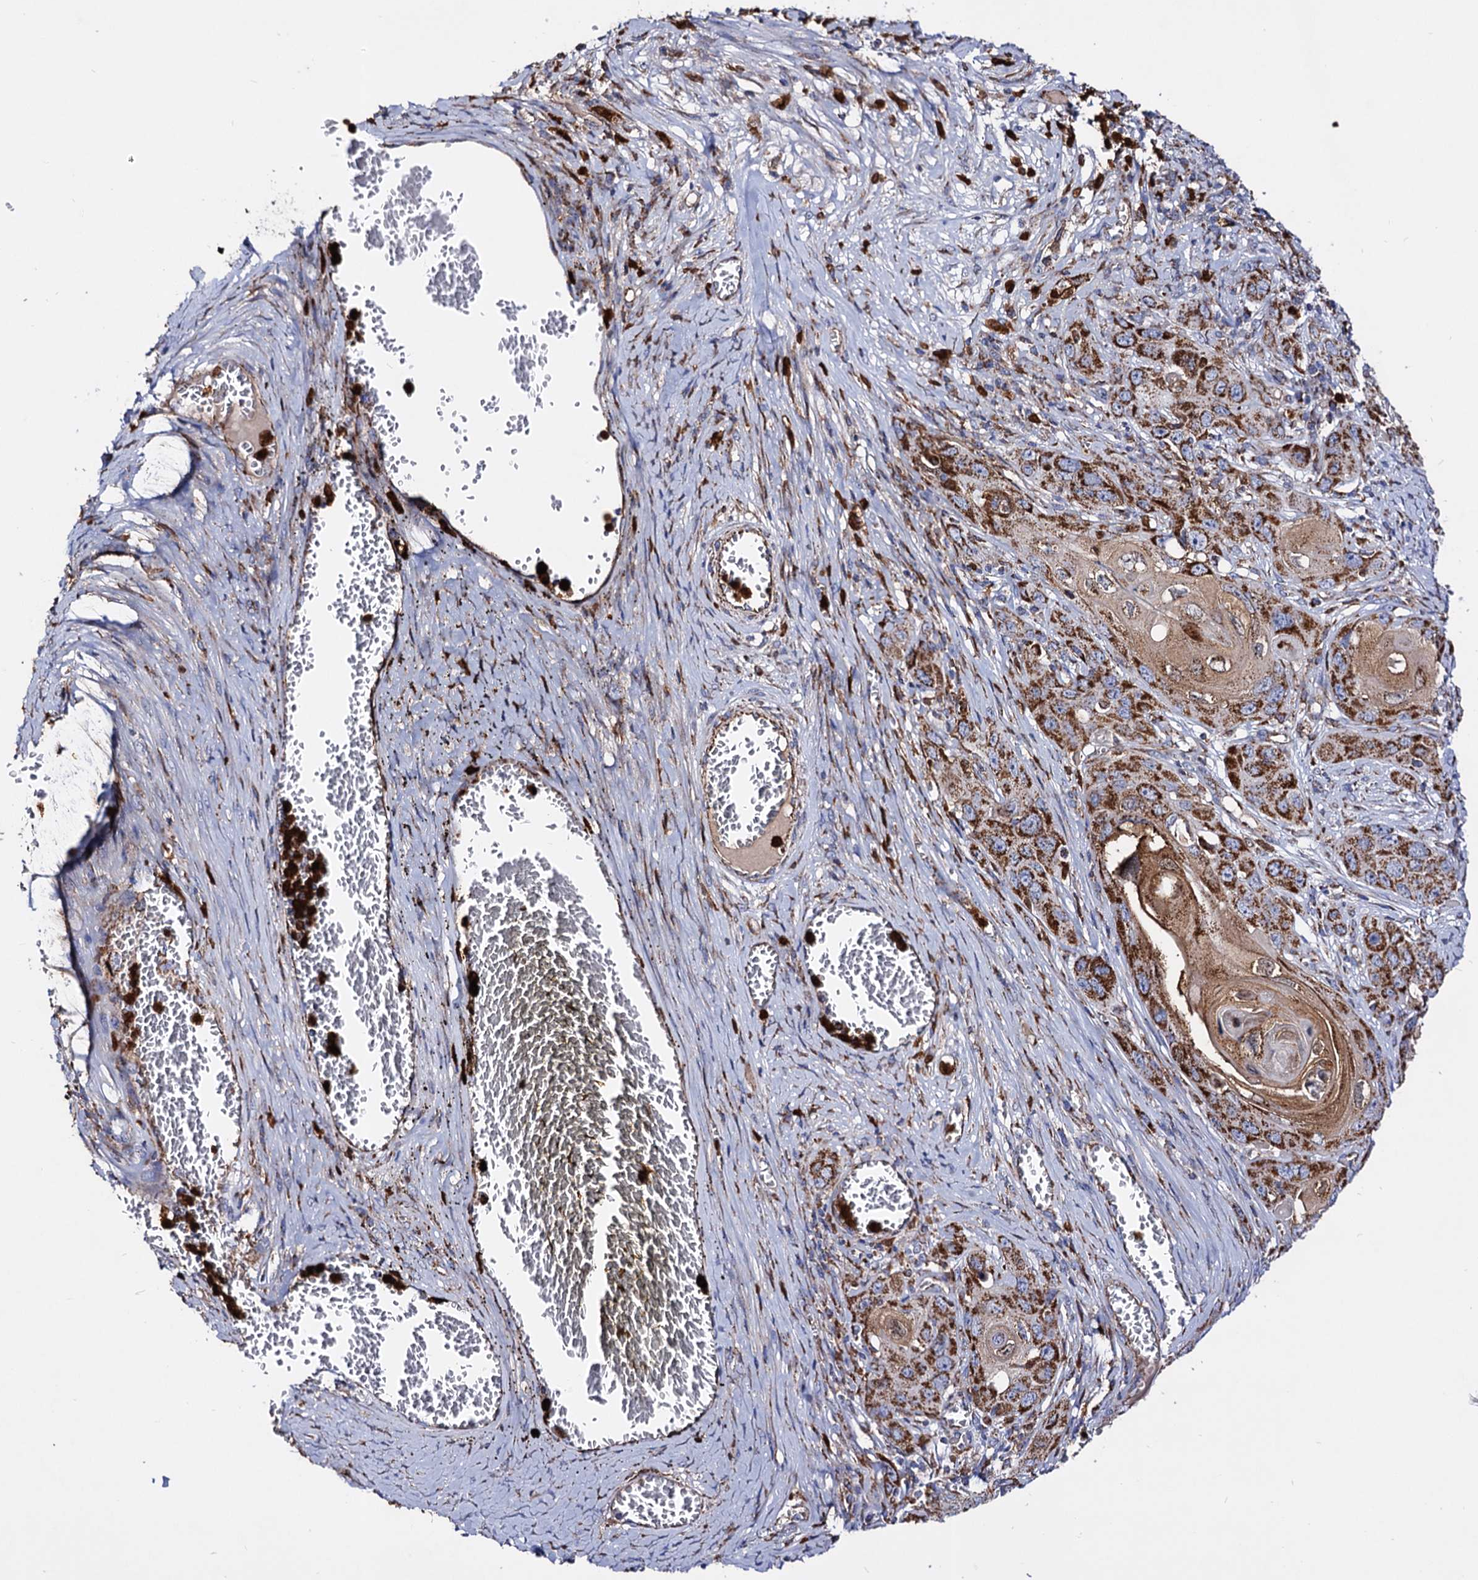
{"staining": {"intensity": "strong", "quantity": ">75%", "location": "cytoplasmic/membranous"}, "tissue": "skin cancer", "cell_type": "Tumor cells", "image_type": "cancer", "snomed": [{"axis": "morphology", "description": "Squamous cell carcinoma, NOS"}, {"axis": "topography", "description": "Skin"}], "caption": "Immunohistochemical staining of human skin cancer reveals high levels of strong cytoplasmic/membranous protein positivity in about >75% of tumor cells. (DAB = brown stain, brightfield microscopy at high magnification).", "gene": "ACAD9", "patient": {"sex": "male", "age": 55}}